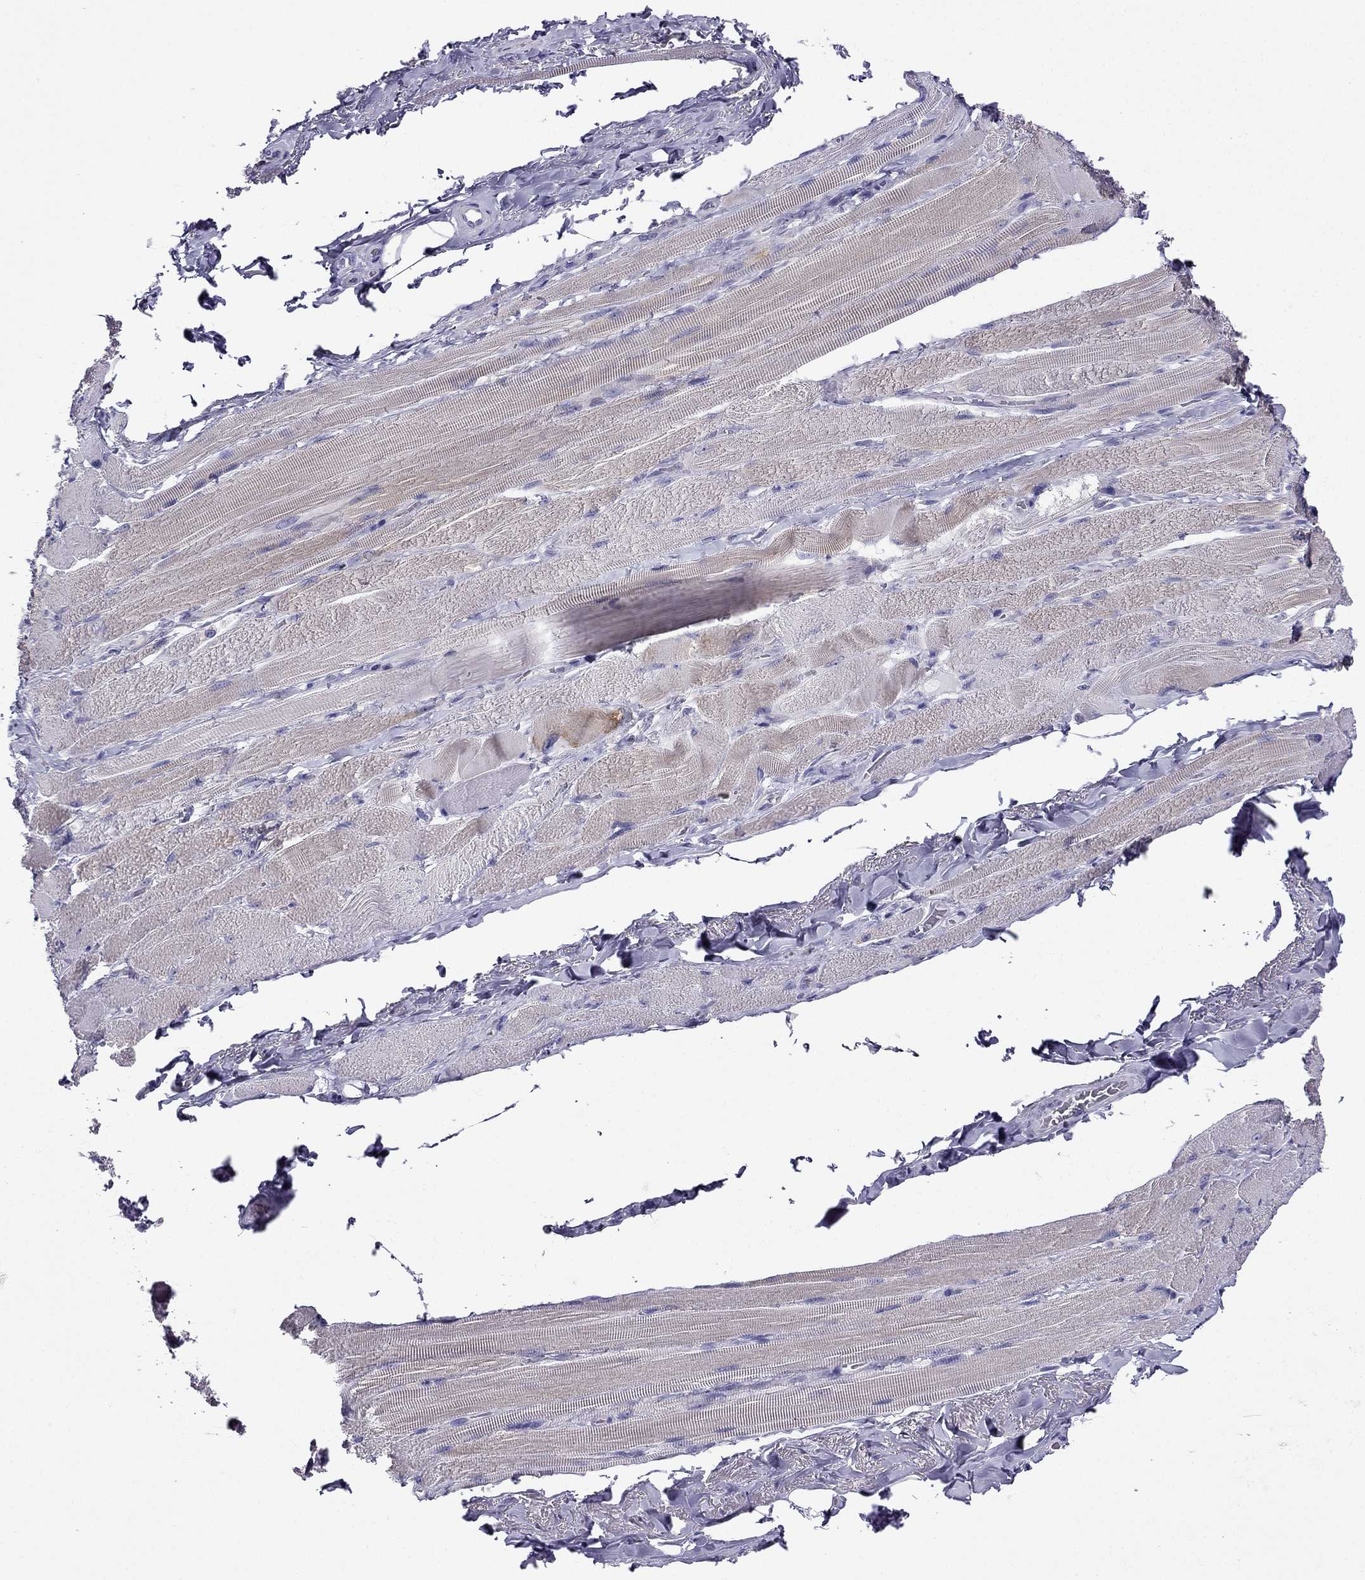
{"staining": {"intensity": "negative", "quantity": "none", "location": "none"}, "tissue": "skeletal muscle", "cell_type": "Myocytes", "image_type": "normal", "snomed": [{"axis": "morphology", "description": "Normal tissue, NOS"}, {"axis": "topography", "description": "Skeletal muscle"}, {"axis": "topography", "description": "Anal"}, {"axis": "topography", "description": "Peripheral nerve tissue"}], "caption": "Myocytes are negative for protein expression in unremarkable human skeletal muscle. (Stains: DAB (3,3'-diaminobenzidine) immunohistochemistry with hematoxylin counter stain, Microscopy: brightfield microscopy at high magnification).", "gene": "KIF5A", "patient": {"sex": "male", "age": 53}}